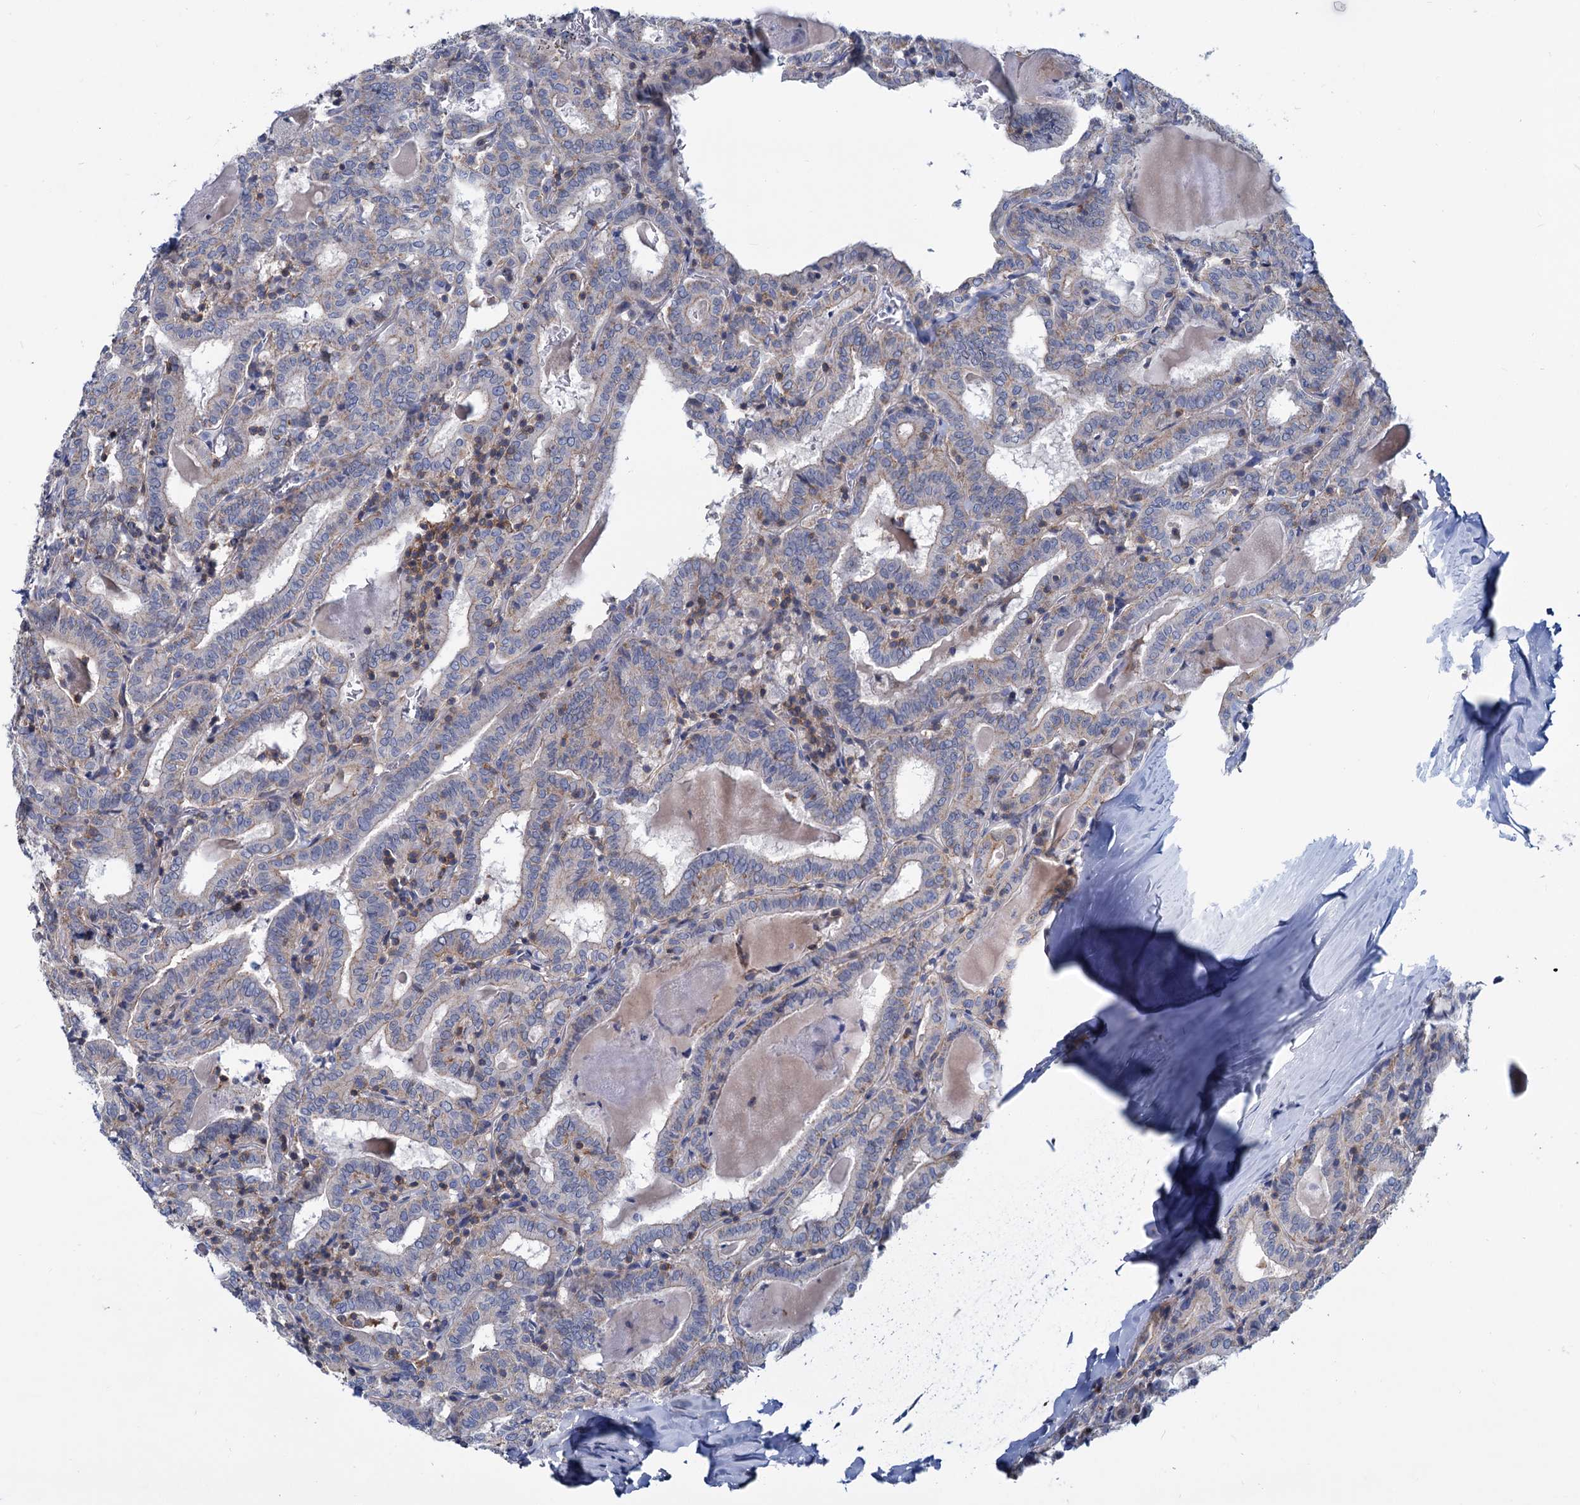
{"staining": {"intensity": "negative", "quantity": "none", "location": "none"}, "tissue": "thyroid cancer", "cell_type": "Tumor cells", "image_type": "cancer", "snomed": [{"axis": "morphology", "description": "Papillary adenocarcinoma, NOS"}, {"axis": "topography", "description": "Thyroid gland"}], "caption": "An IHC histopathology image of thyroid cancer is shown. There is no staining in tumor cells of thyroid cancer.", "gene": "LRCH4", "patient": {"sex": "female", "age": 72}}